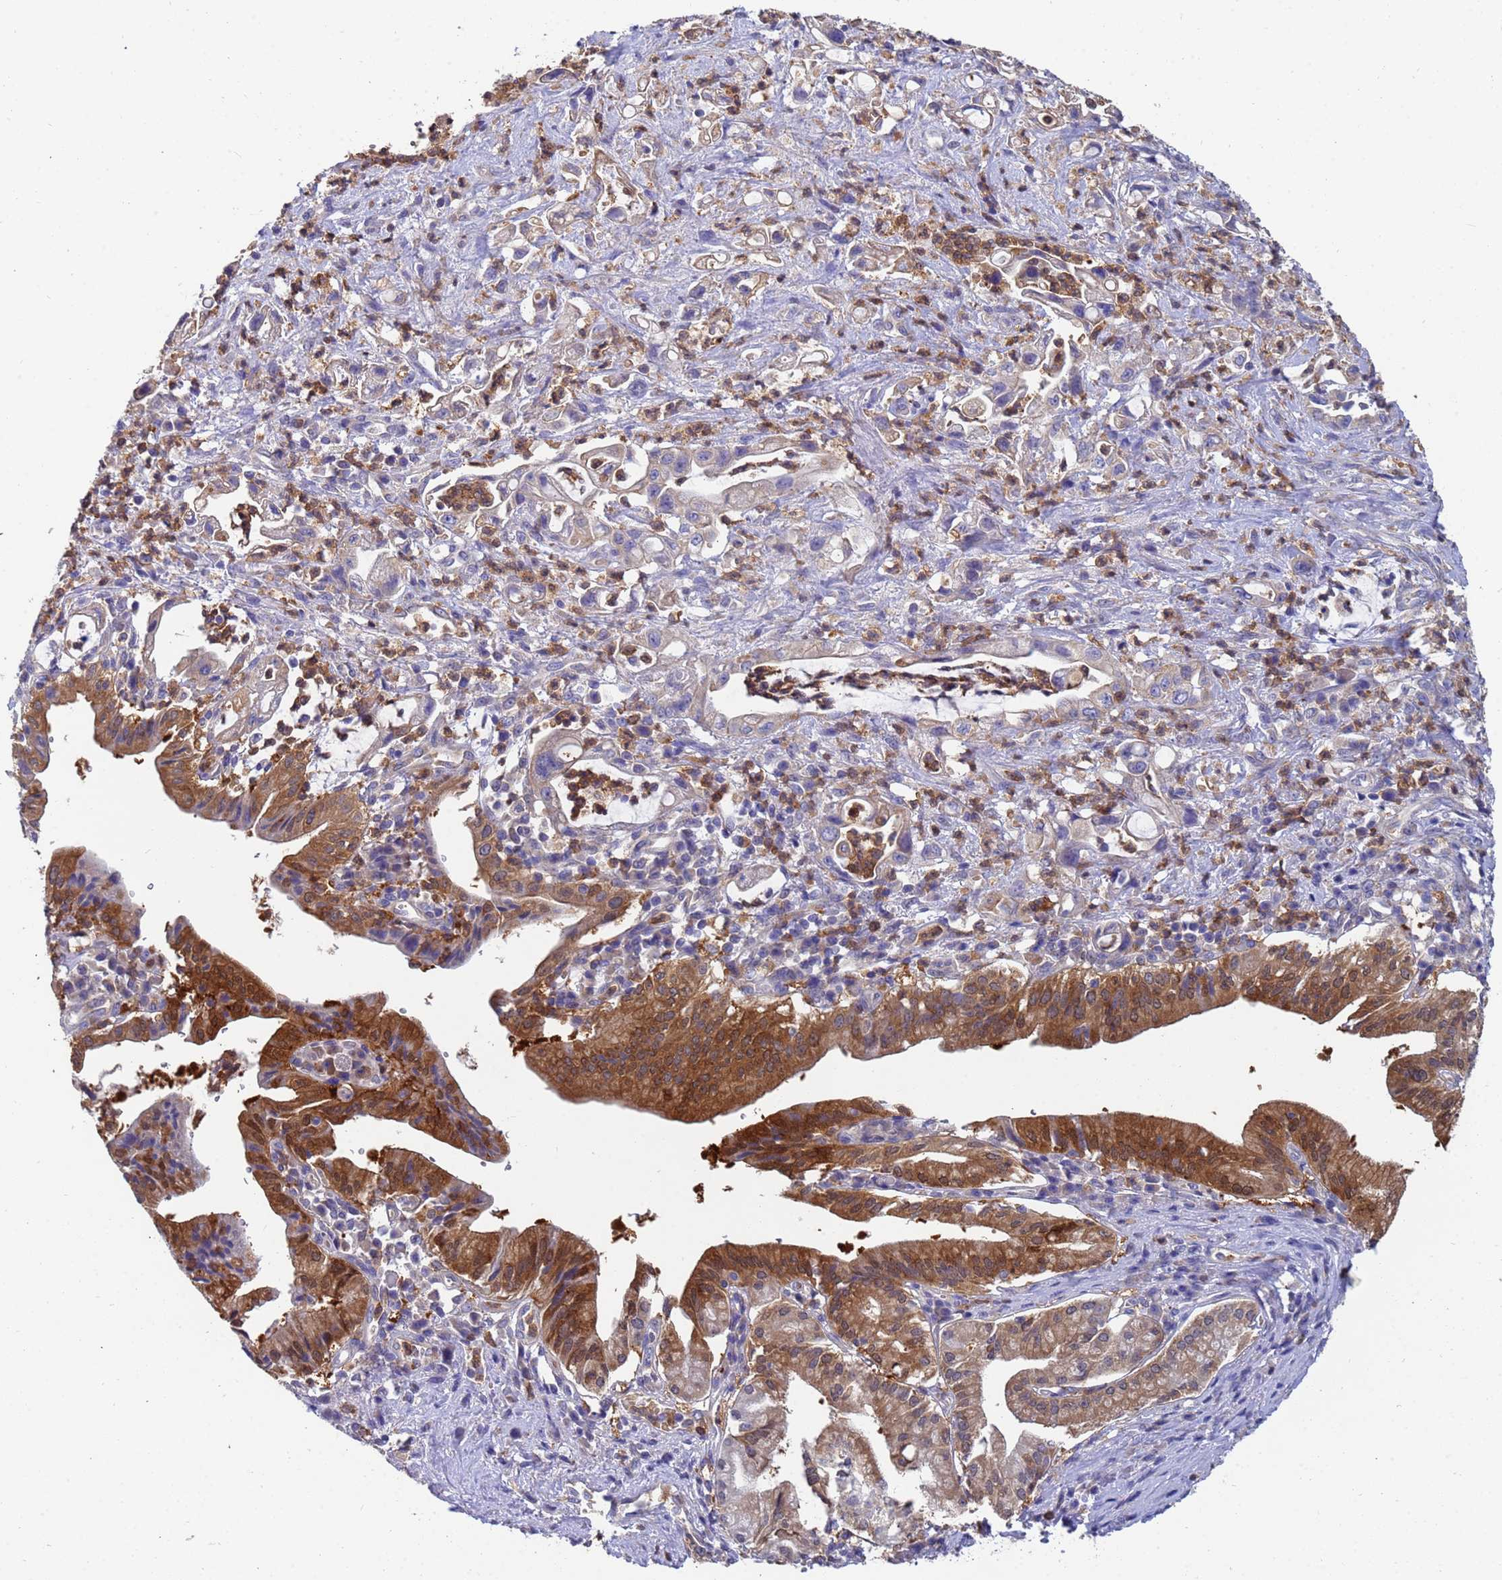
{"staining": {"intensity": "strong", "quantity": "25%-75%", "location": "cytoplasmic/membranous"}, "tissue": "pancreatic cancer", "cell_type": "Tumor cells", "image_type": "cancer", "snomed": [{"axis": "morphology", "description": "Adenocarcinoma, NOS"}, {"axis": "topography", "description": "Pancreas"}], "caption": "Protein expression analysis of human adenocarcinoma (pancreatic) reveals strong cytoplasmic/membranous positivity in approximately 25%-75% of tumor cells. Nuclei are stained in blue.", "gene": "TTLL11", "patient": {"sex": "female", "age": 61}}